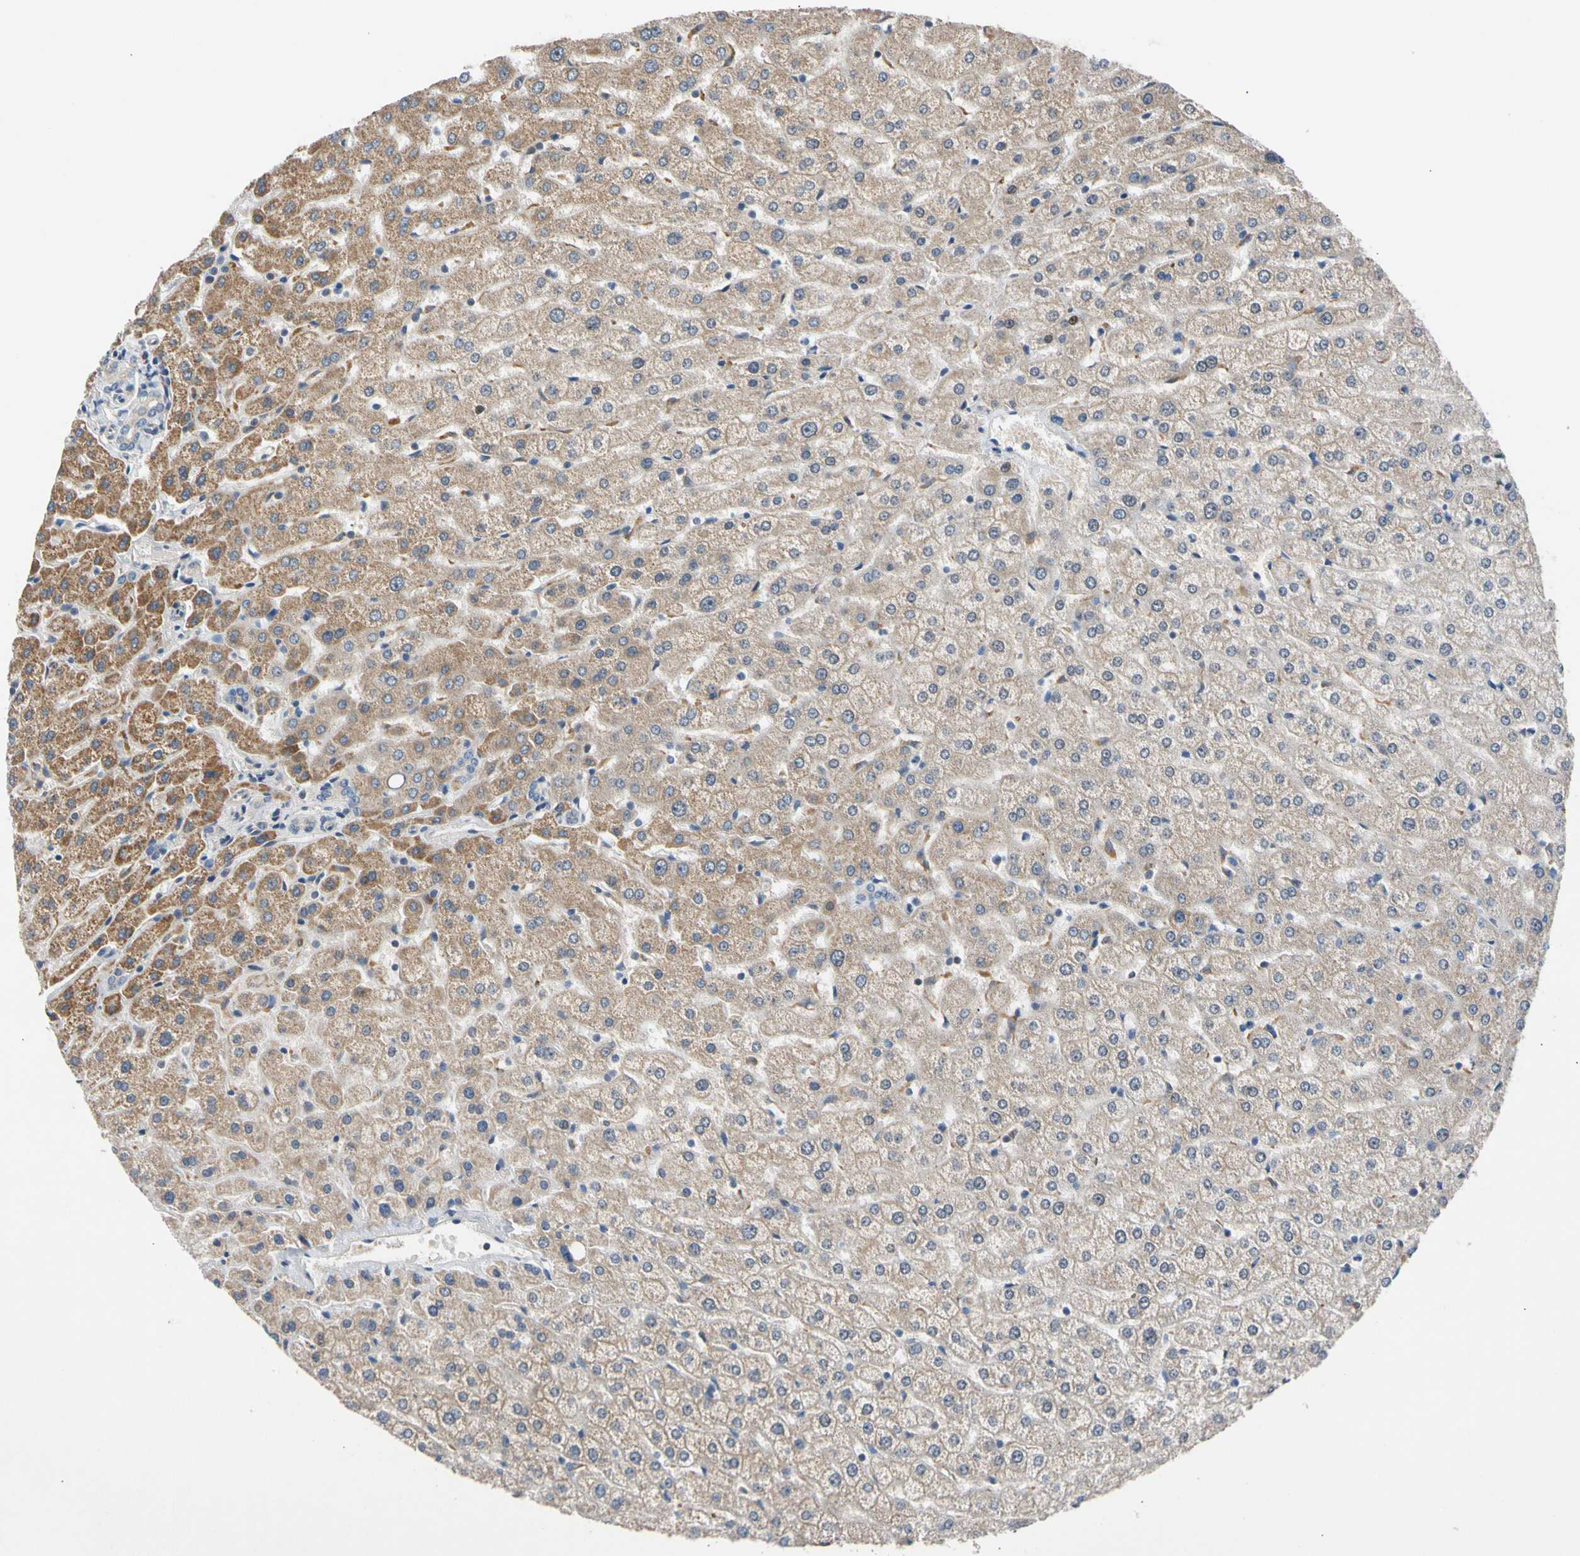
{"staining": {"intensity": "weak", "quantity": "<25%", "location": "cytoplasmic/membranous"}, "tissue": "liver", "cell_type": "Cholangiocytes", "image_type": "normal", "snomed": [{"axis": "morphology", "description": "Normal tissue, NOS"}, {"axis": "morphology", "description": "Fibrosis, NOS"}, {"axis": "topography", "description": "Liver"}], "caption": "Benign liver was stained to show a protein in brown. There is no significant positivity in cholangiocytes.", "gene": "CNST", "patient": {"sex": "female", "age": 29}}